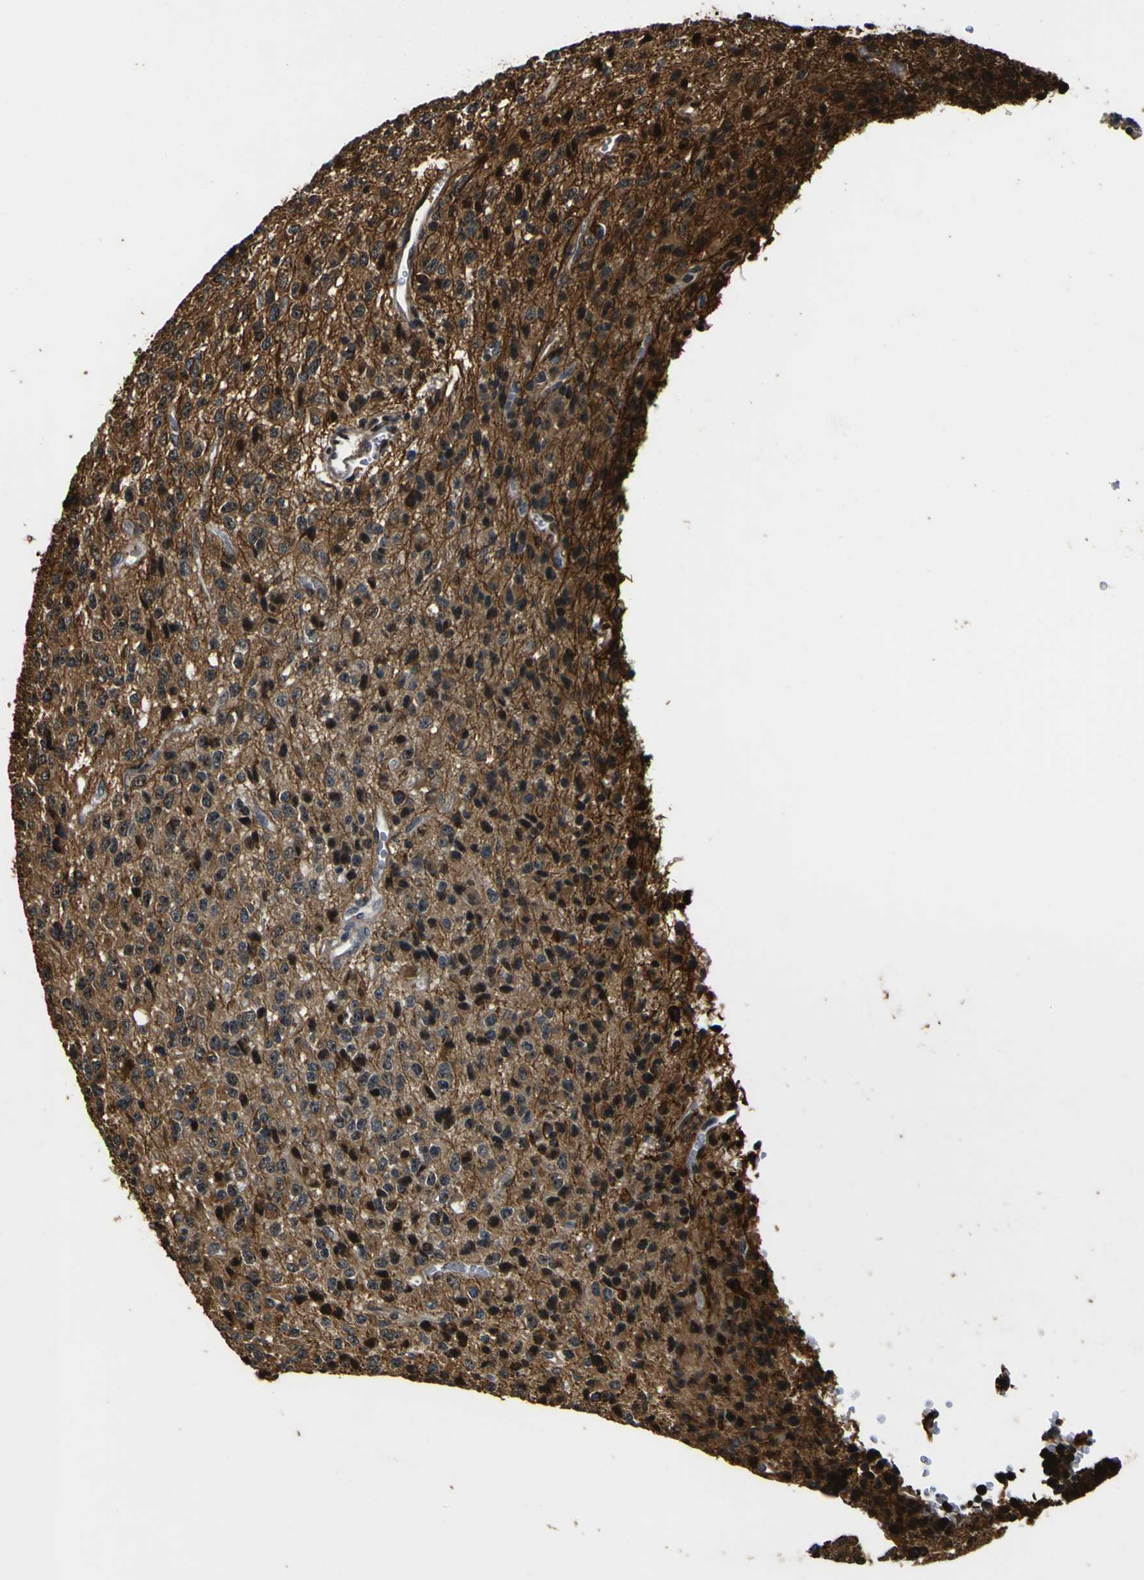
{"staining": {"intensity": "strong", "quantity": "<25%", "location": "cytoplasmic/membranous,nuclear"}, "tissue": "glioma", "cell_type": "Tumor cells", "image_type": "cancer", "snomed": [{"axis": "morphology", "description": "Glioma, malignant, High grade"}, {"axis": "topography", "description": "pancreas cauda"}], "caption": "High-magnification brightfield microscopy of malignant high-grade glioma stained with DAB (3,3'-diaminobenzidine) (brown) and counterstained with hematoxylin (blue). tumor cells exhibit strong cytoplasmic/membranous and nuclear staining is identified in about<25% of cells.", "gene": "LRP4", "patient": {"sex": "male", "age": 60}}